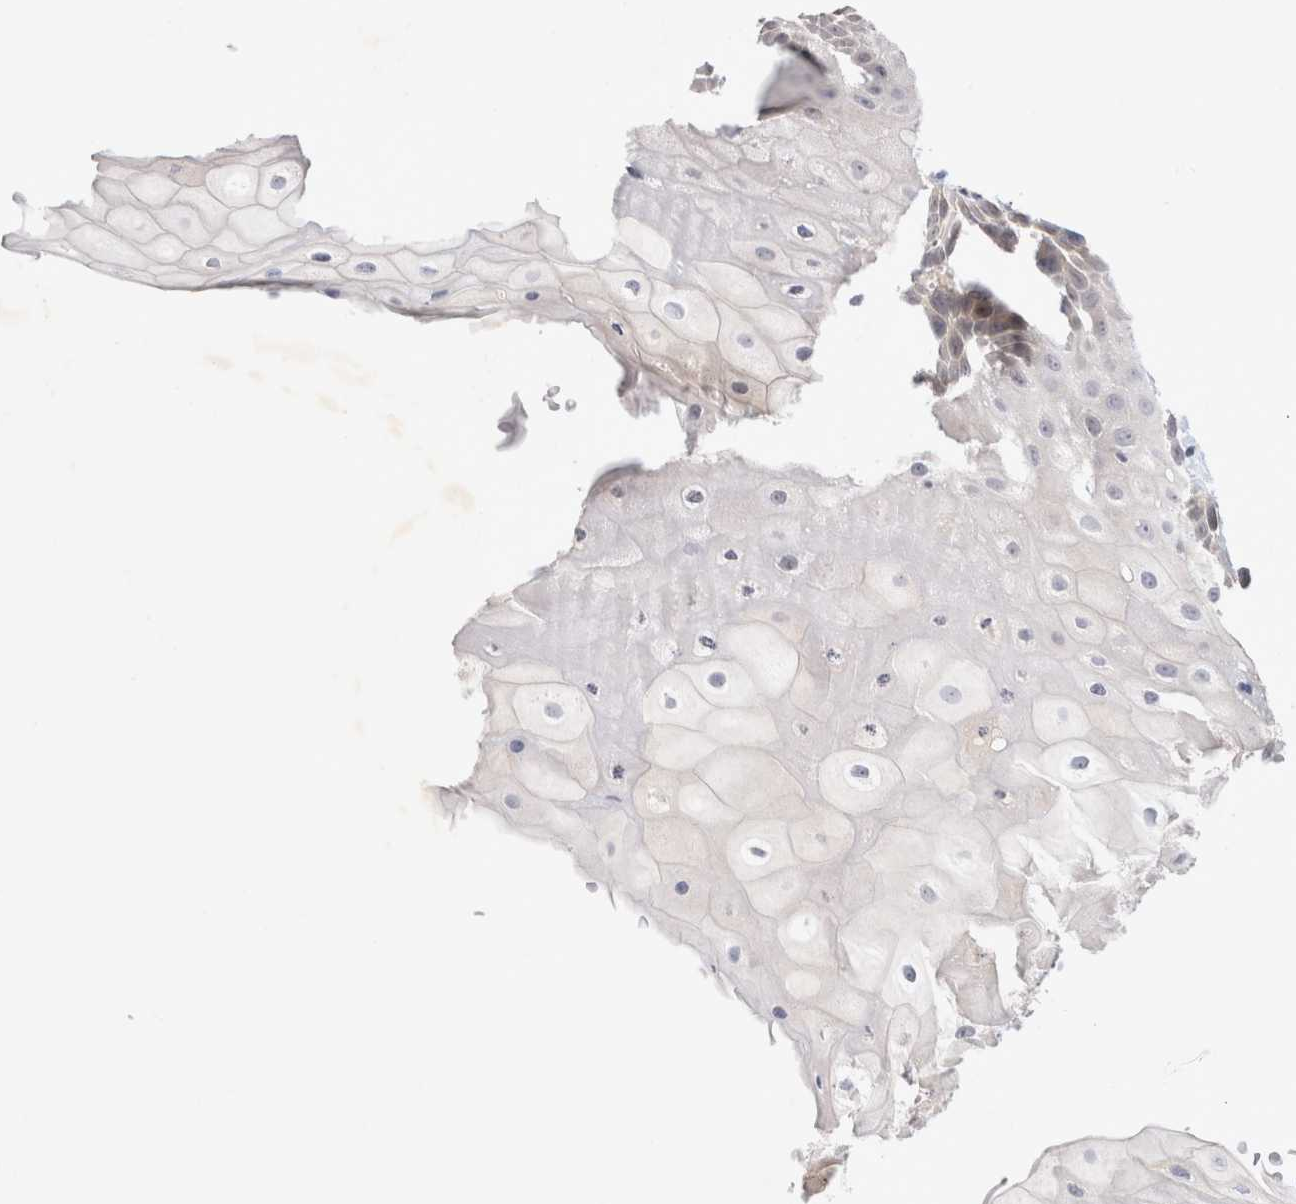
{"staining": {"intensity": "weak", "quantity": "<25%", "location": "cytoplasmic/membranous"}, "tissue": "oral mucosa", "cell_type": "Squamous epithelial cells", "image_type": "normal", "snomed": [{"axis": "morphology", "description": "Normal tissue, NOS"}, {"axis": "topography", "description": "Oral tissue"}], "caption": "IHC photomicrograph of normal oral mucosa: human oral mucosa stained with DAB (3,3'-diaminobenzidine) exhibits no significant protein staining in squamous epithelial cells.", "gene": "NEDD4L", "patient": {"sex": "female", "age": 76}}